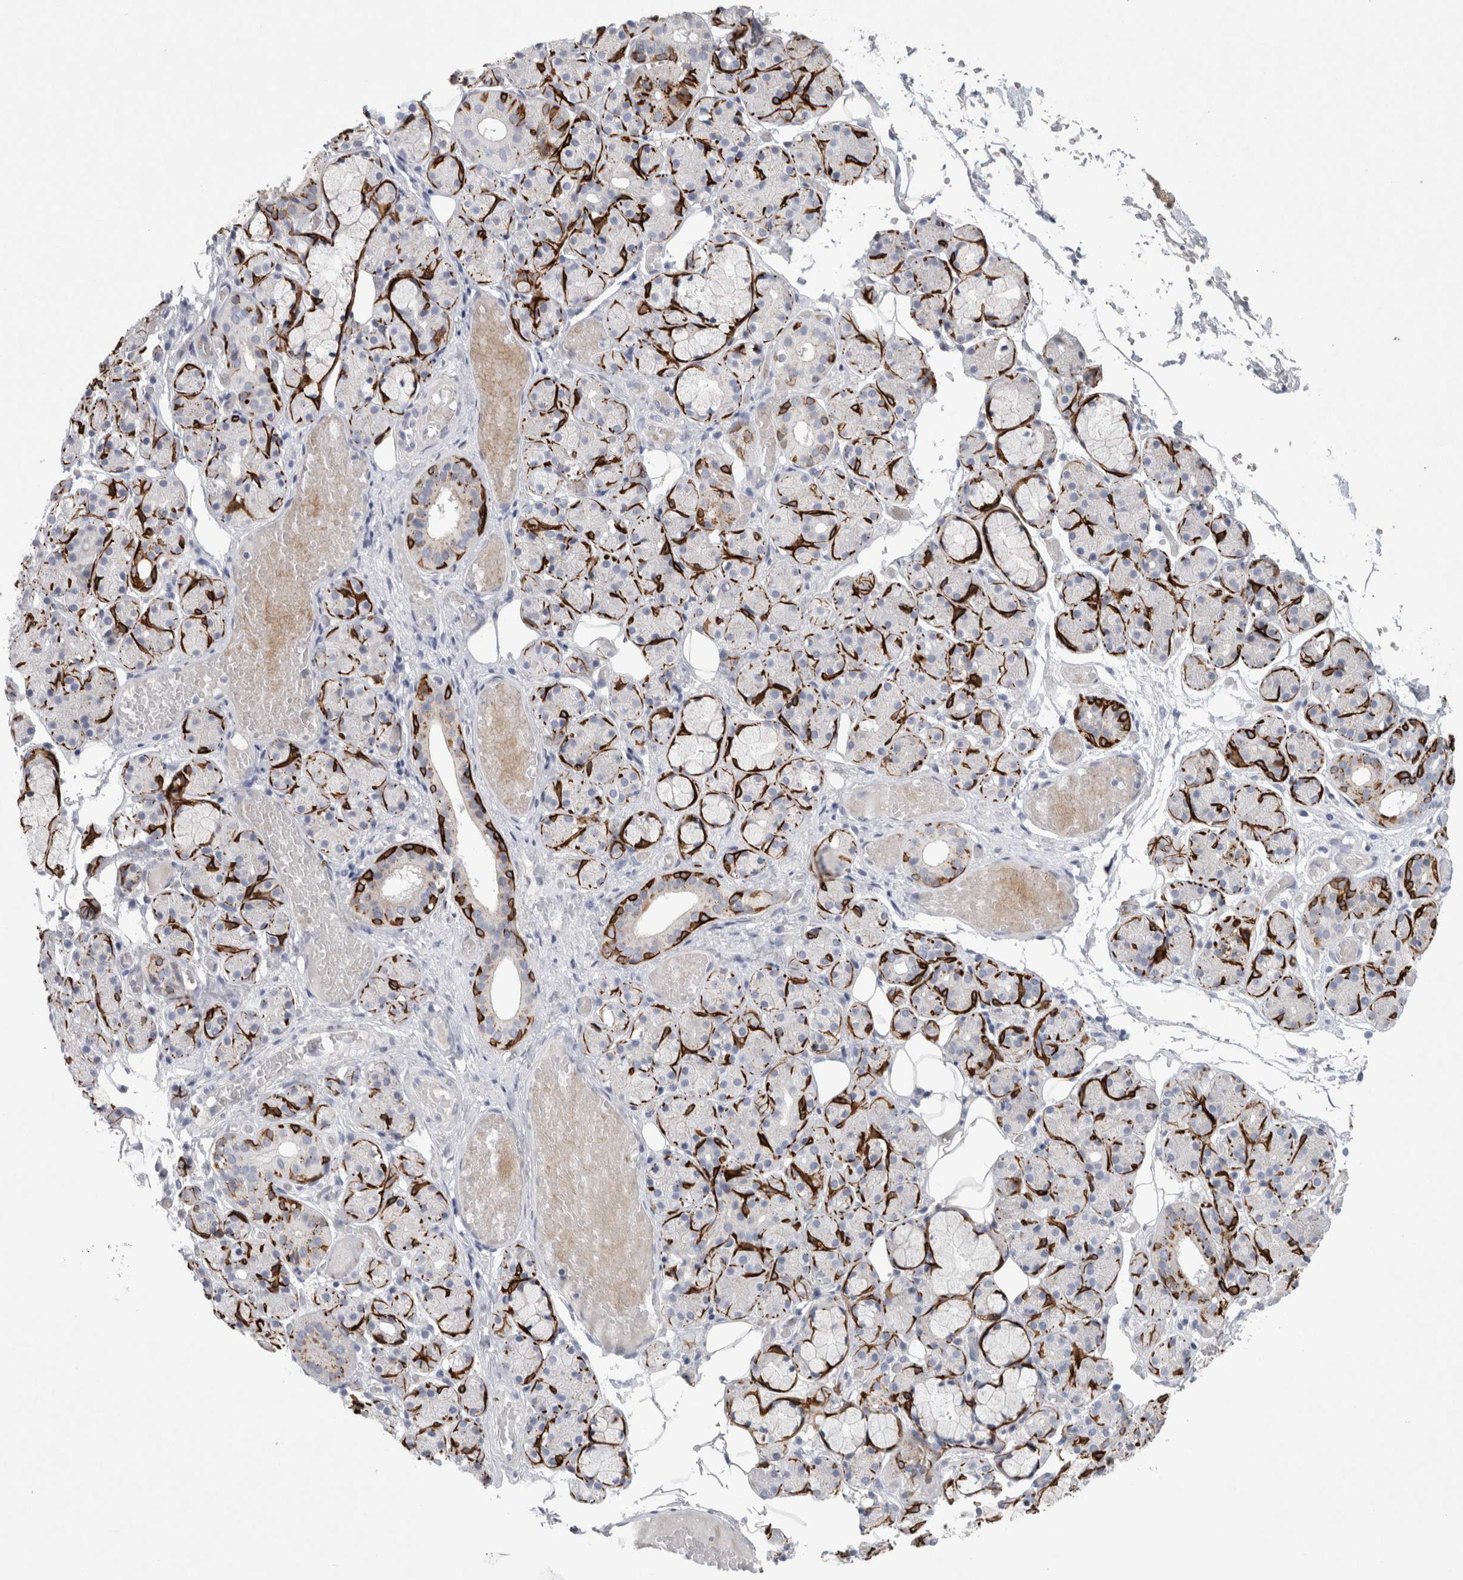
{"staining": {"intensity": "negative", "quantity": "none", "location": "none"}, "tissue": "salivary gland", "cell_type": "Glandular cells", "image_type": "normal", "snomed": [{"axis": "morphology", "description": "Normal tissue, NOS"}, {"axis": "topography", "description": "Salivary gland"}], "caption": "Salivary gland was stained to show a protein in brown. There is no significant positivity in glandular cells. The staining is performed using DAB (3,3'-diaminobenzidine) brown chromogen with nuclei counter-stained in using hematoxylin.", "gene": "GAA", "patient": {"sex": "male", "age": 63}}